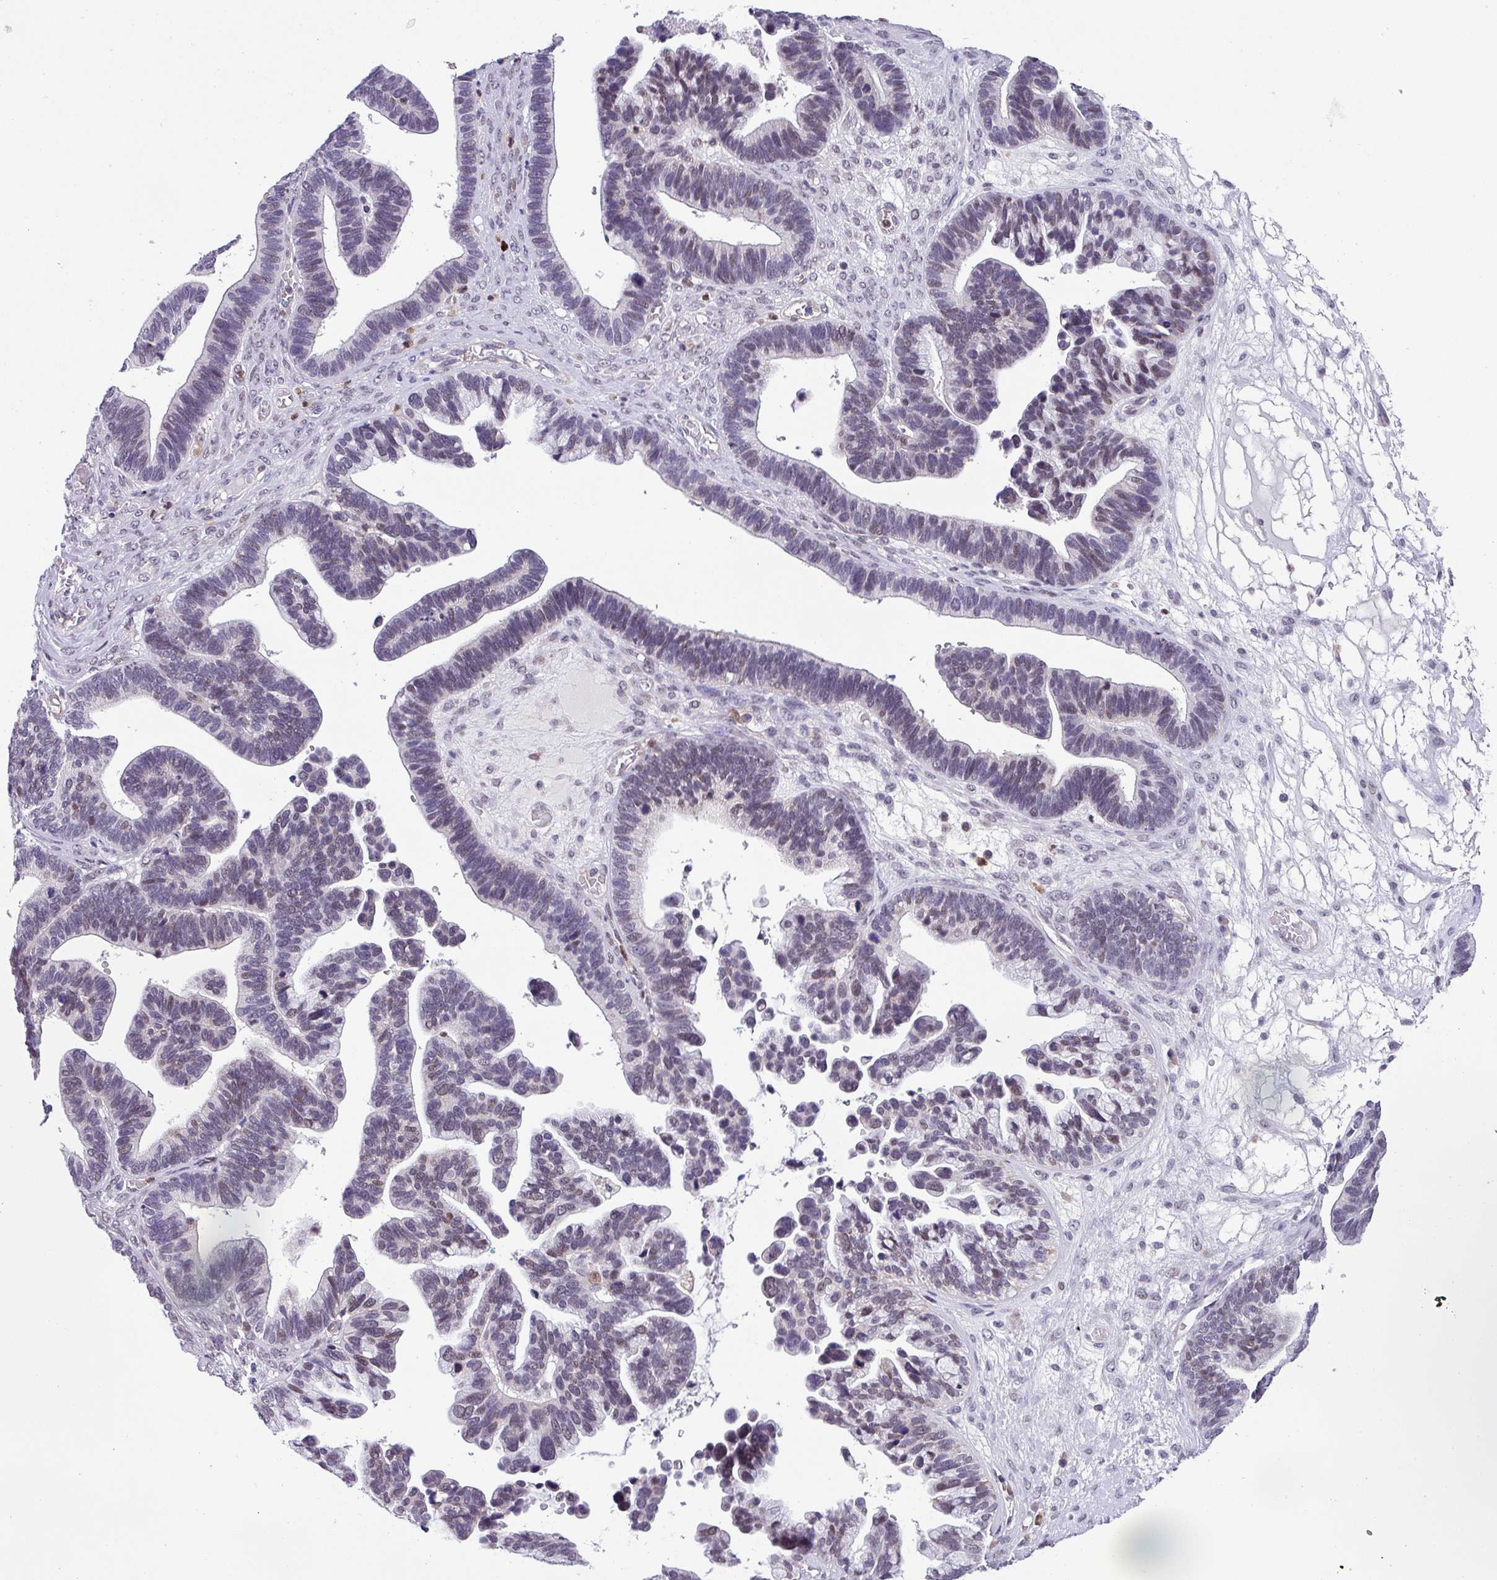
{"staining": {"intensity": "moderate", "quantity": "25%-75%", "location": "nuclear"}, "tissue": "ovarian cancer", "cell_type": "Tumor cells", "image_type": "cancer", "snomed": [{"axis": "morphology", "description": "Cystadenocarcinoma, serous, NOS"}, {"axis": "topography", "description": "Ovary"}], "caption": "Immunohistochemistry (IHC) photomicrograph of neoplastic tissue: serous cystadenocarcinoma (ovarian) stained using immunohistochemistry (IHC) shows medium levels of moderate protein expression localized specifically in the nuclear of tumor cells, appearing as a nuclear brown color.", "gene": "ZFP3", "patient": {"sex": "female", "age": 56}}